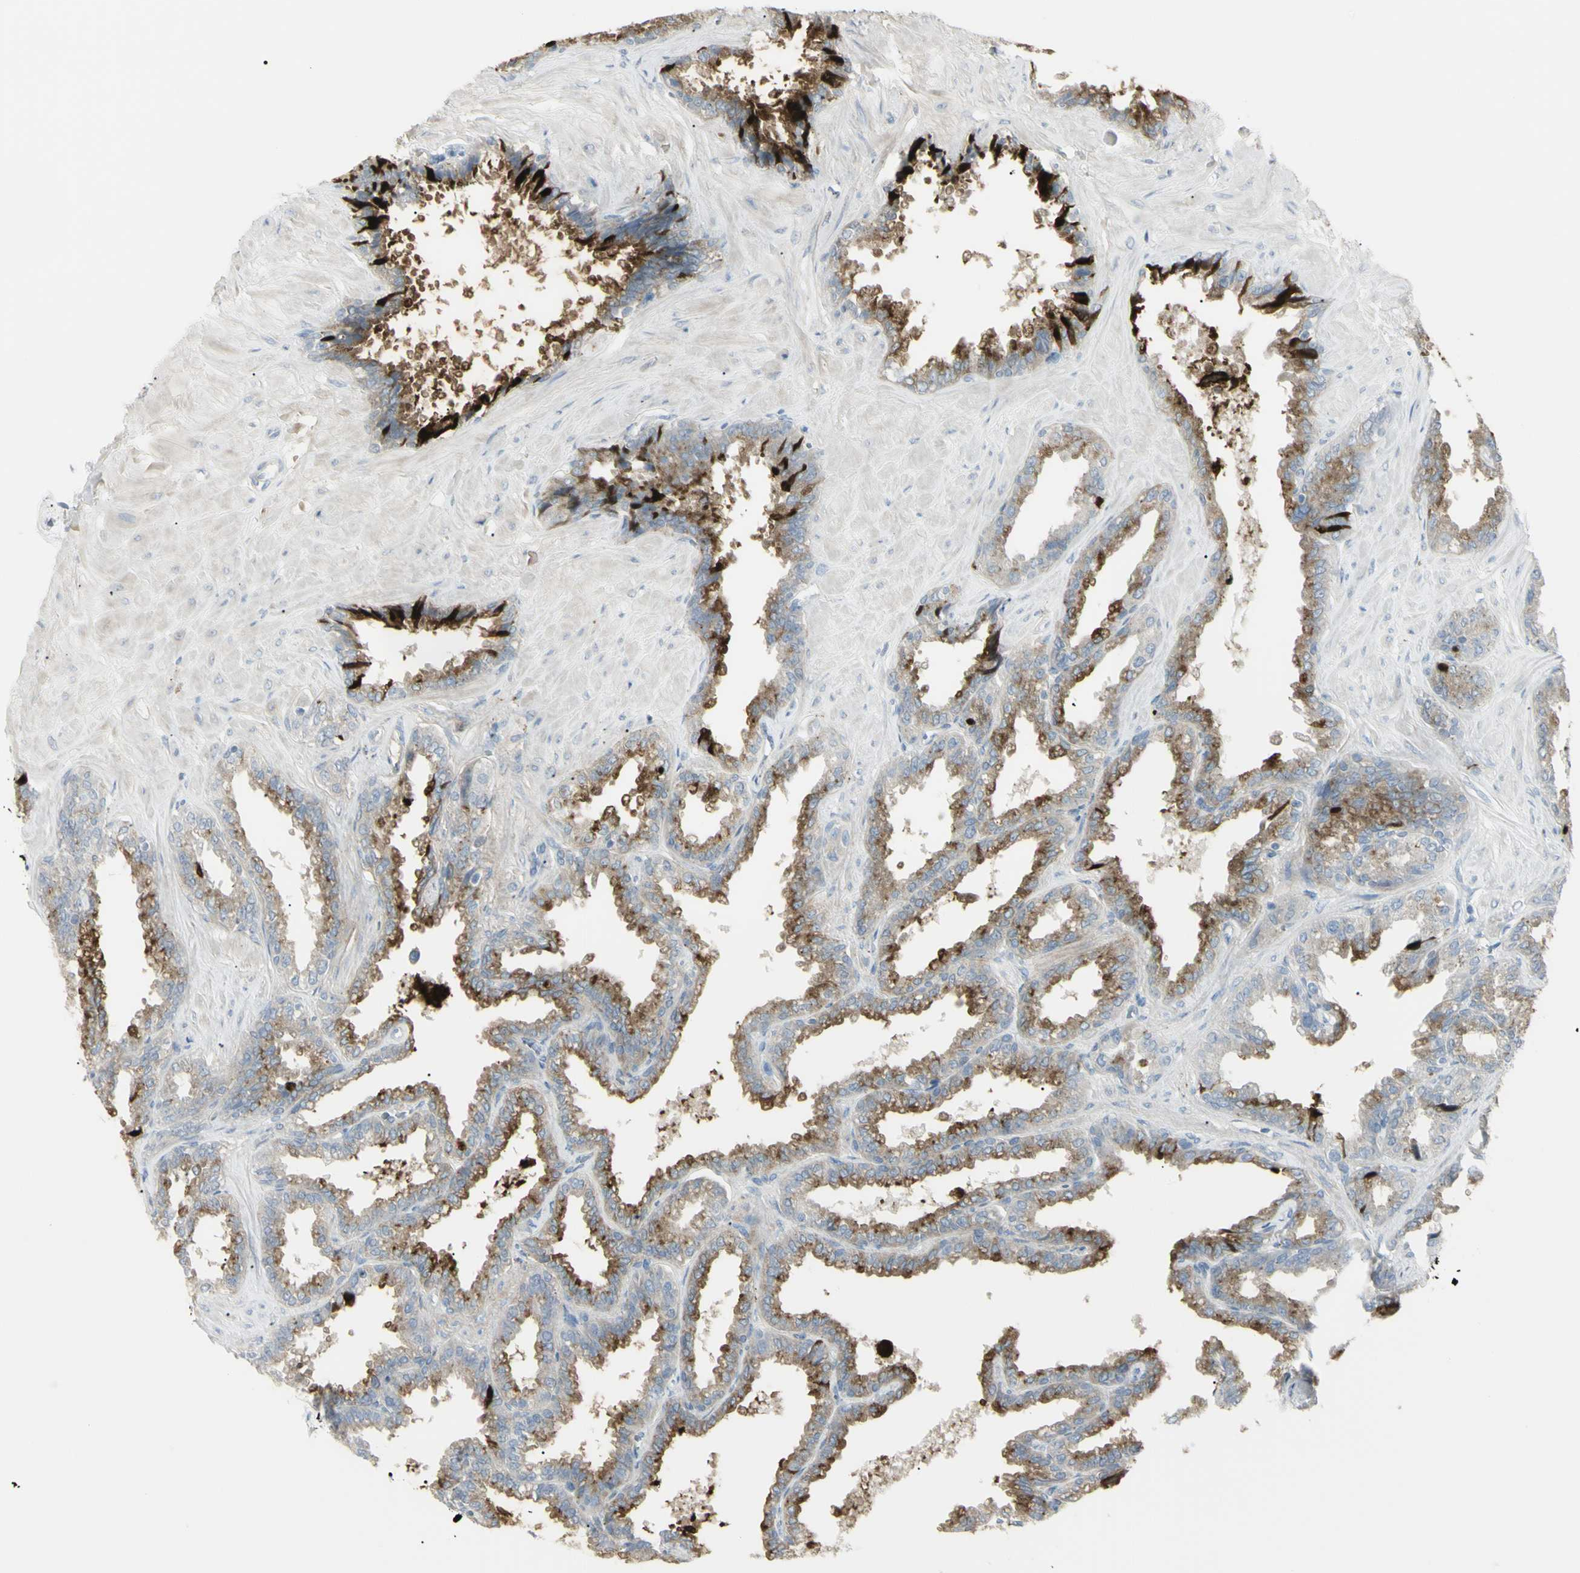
{"staining": {"intensity": "strong", "quantity": "<25%", "location": "cytoplasmic/membranous"}, "tissue": "seminal vesicle", "cell_type": "Glandular cells", "image_type": "normal", "snomed": [{"axis": "morphology", "description": "Normal tissue, NOS"}, {"axis": "topography", "description": "Seminal veicle"}], "caption": "An image showing strong cytoplasmic/membranous positivity in about <25% of glandular cells in benign seminal vesicle, as visualized by brown immunohistochemical staining.", "gene": "PIP", "patient": {"sex": "male", "age": 46}}